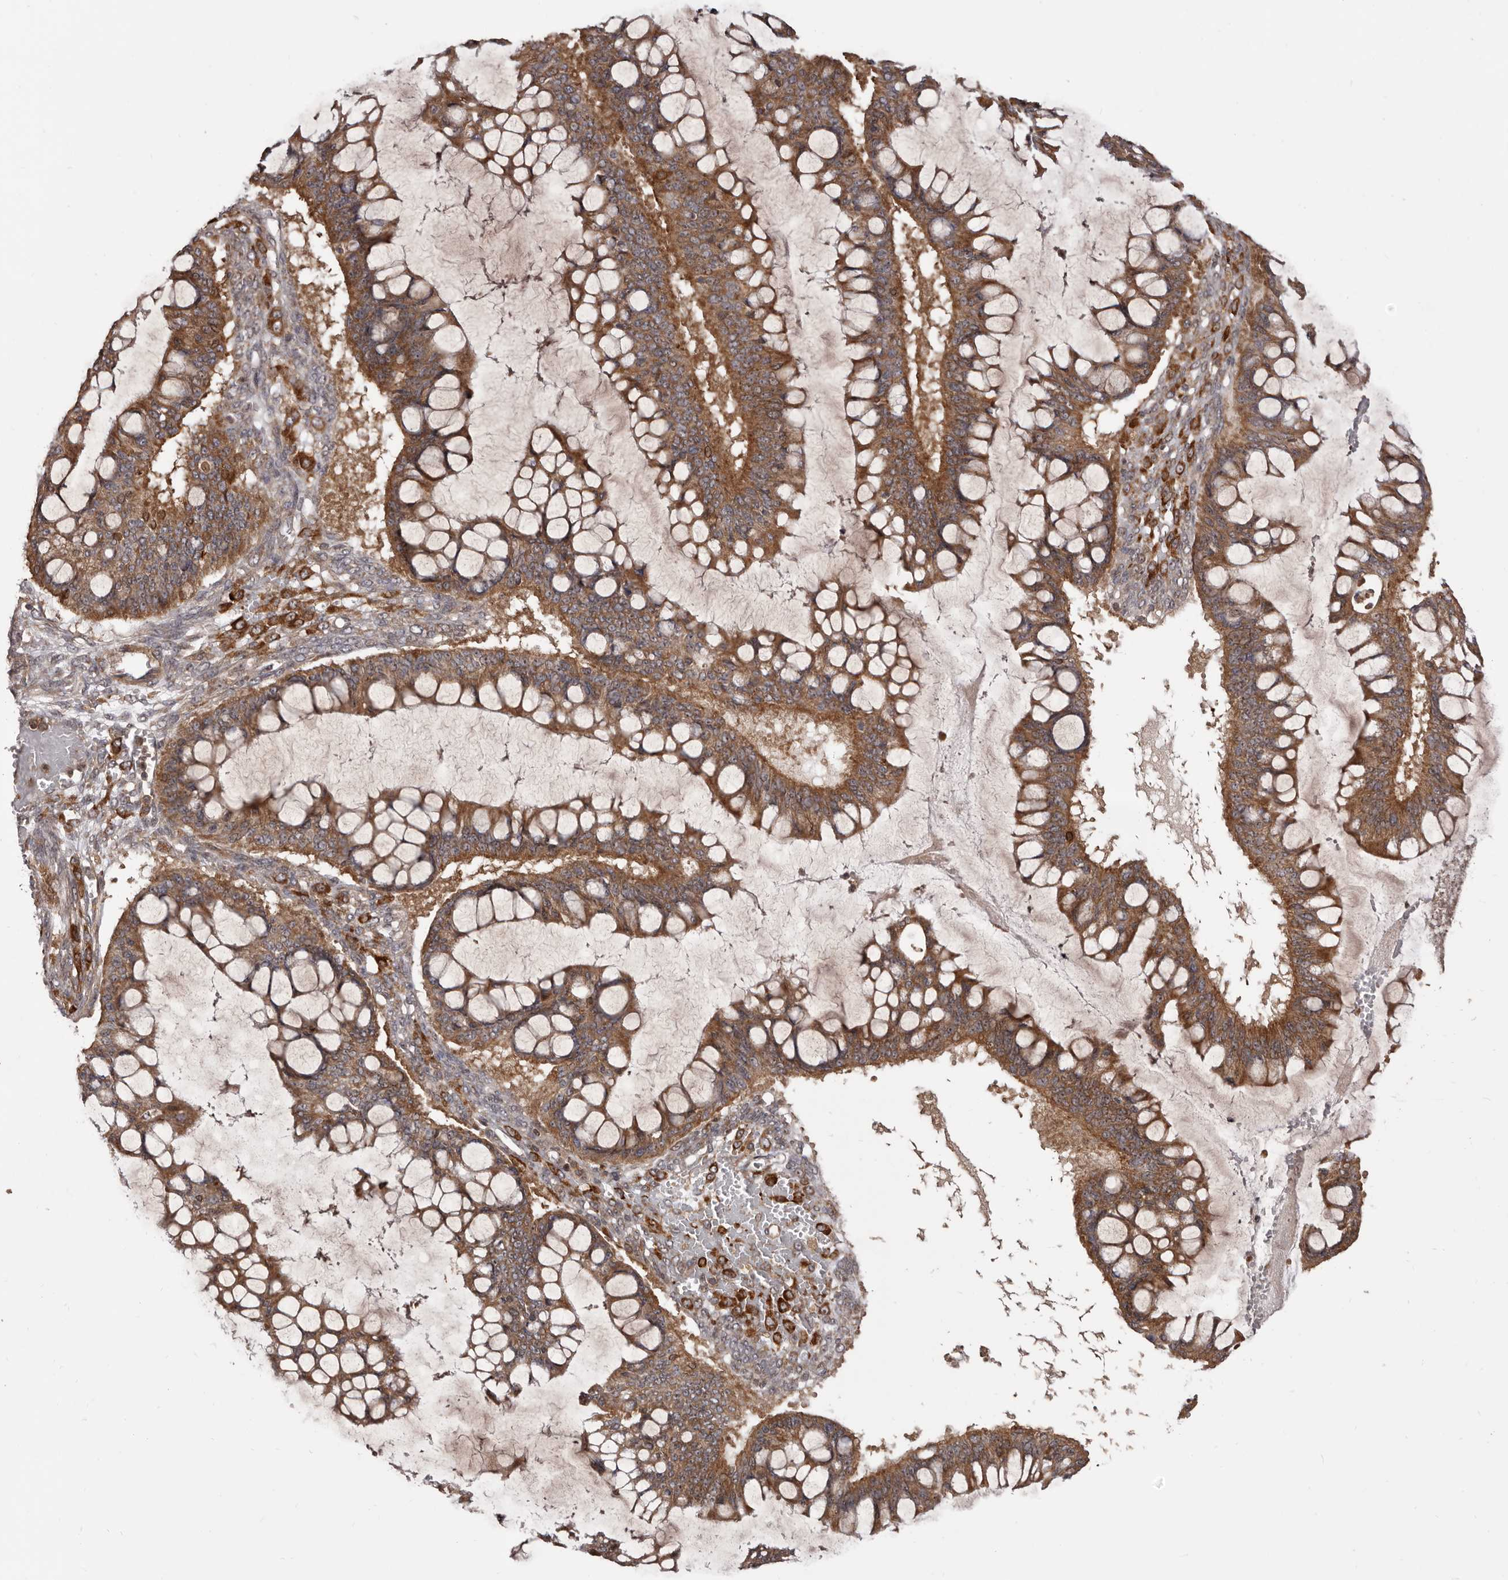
{"staining": {"intensity": "strong", "quantity": ">75%", "location": "cytoplasmic/membranous"}, "tissue": "ovarian cancer", "cell_type": "Tumor cells", "image_type": "cancer", "snomed": [{"axis": "morphology", "description": "Cystadenocarcinoma, mucinous, NOS"}, {"axis": "topography", "description": "Ovary"}], "caption": "Protein staining exhibits strong cytoplasmic/membranous expression in approximately >75% of tumor cells in mucinous cystadenocarcinoma (ovarian). Immunohistochemistry stains the protein of interest in brown and the nuclei are stained blue.", "gene": "ZCCHC7", "patient": {"sex": "female", "age": 73}}